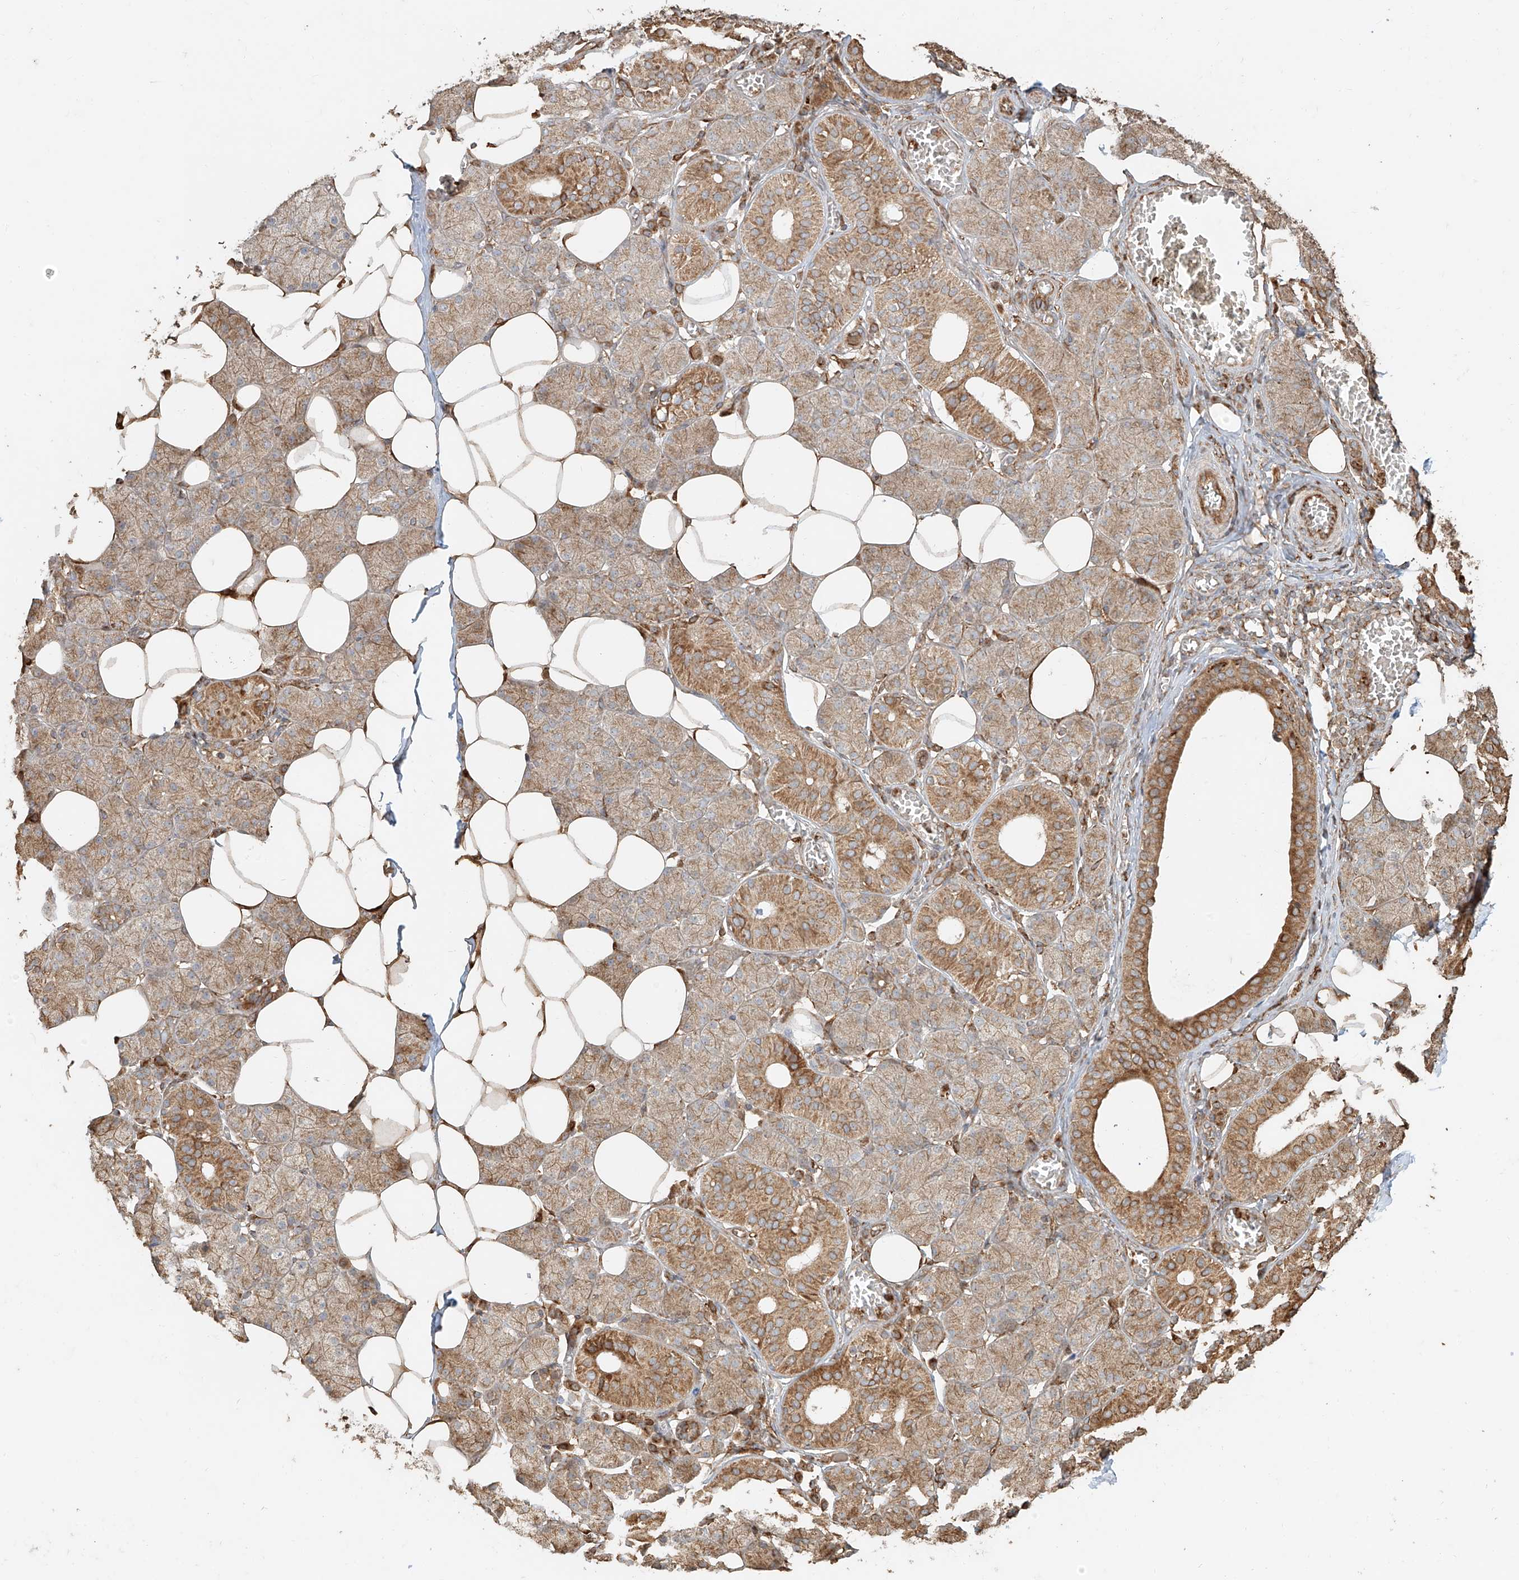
{"staining": {"intensity": "moderate", "quantity": ">75%", "location": "cytoplasmic/membranous"}, "tissue": "salivary gland", "cell_type": "Glandular cells", "image_type": "normal", "snomed": [{"axis": "morphology", "description": "Normal tissue, NOS"}, {"axis": "topography", "description": "Salivary gland"}], "caption": "Immunohistochemistry photomicrograph of normal human salivary gland stained for a protein (brown), which displays medium levels of moderate cytoplasmic/membranous positivity in approximately >75% of glandular cells.", "gene": "EFNB1", "patient": {"sex": "female", "age": 33}}